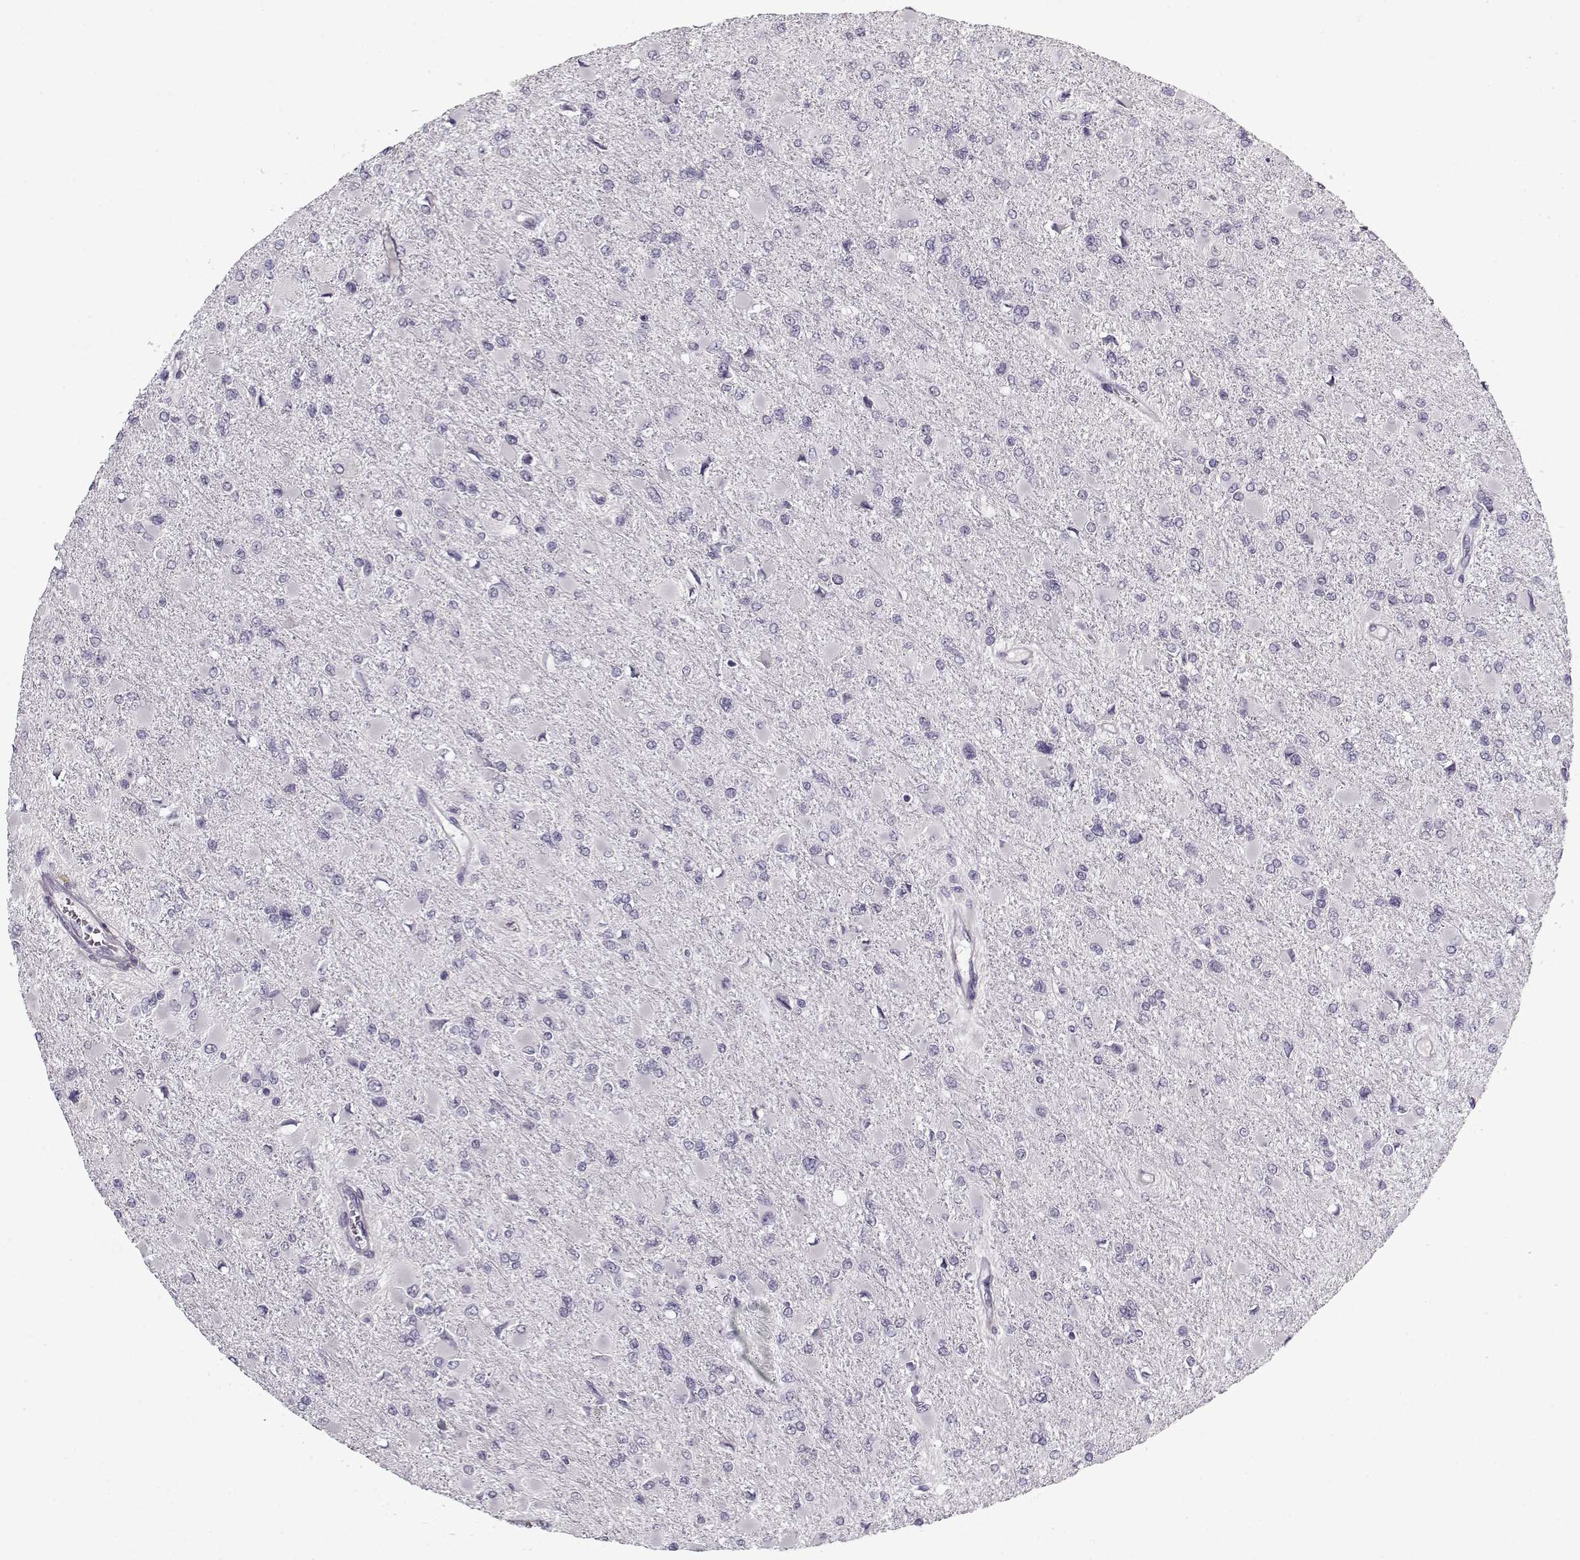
{"staining": {"intensity": "negative", "quantity": "none", "location": "none"}, "tissue": "glioma", "cell_type": "Tumor cells", "image_type": "cancer", "snomed": [{"axis": "morphology", "description": "Glioma, malignant, High grade"}, {"axis": "topography", "description": "Cerebral cortex"}], "caption": "Histopathology image shows no protein positivity in tumor cells of glioma tissue. (DAB (3,3'-diaminobenzidine) immunohistochemistry with hematoxylin counter stain).", "gene": "LUM", "patient": {"sex": "female", "age": 36}}